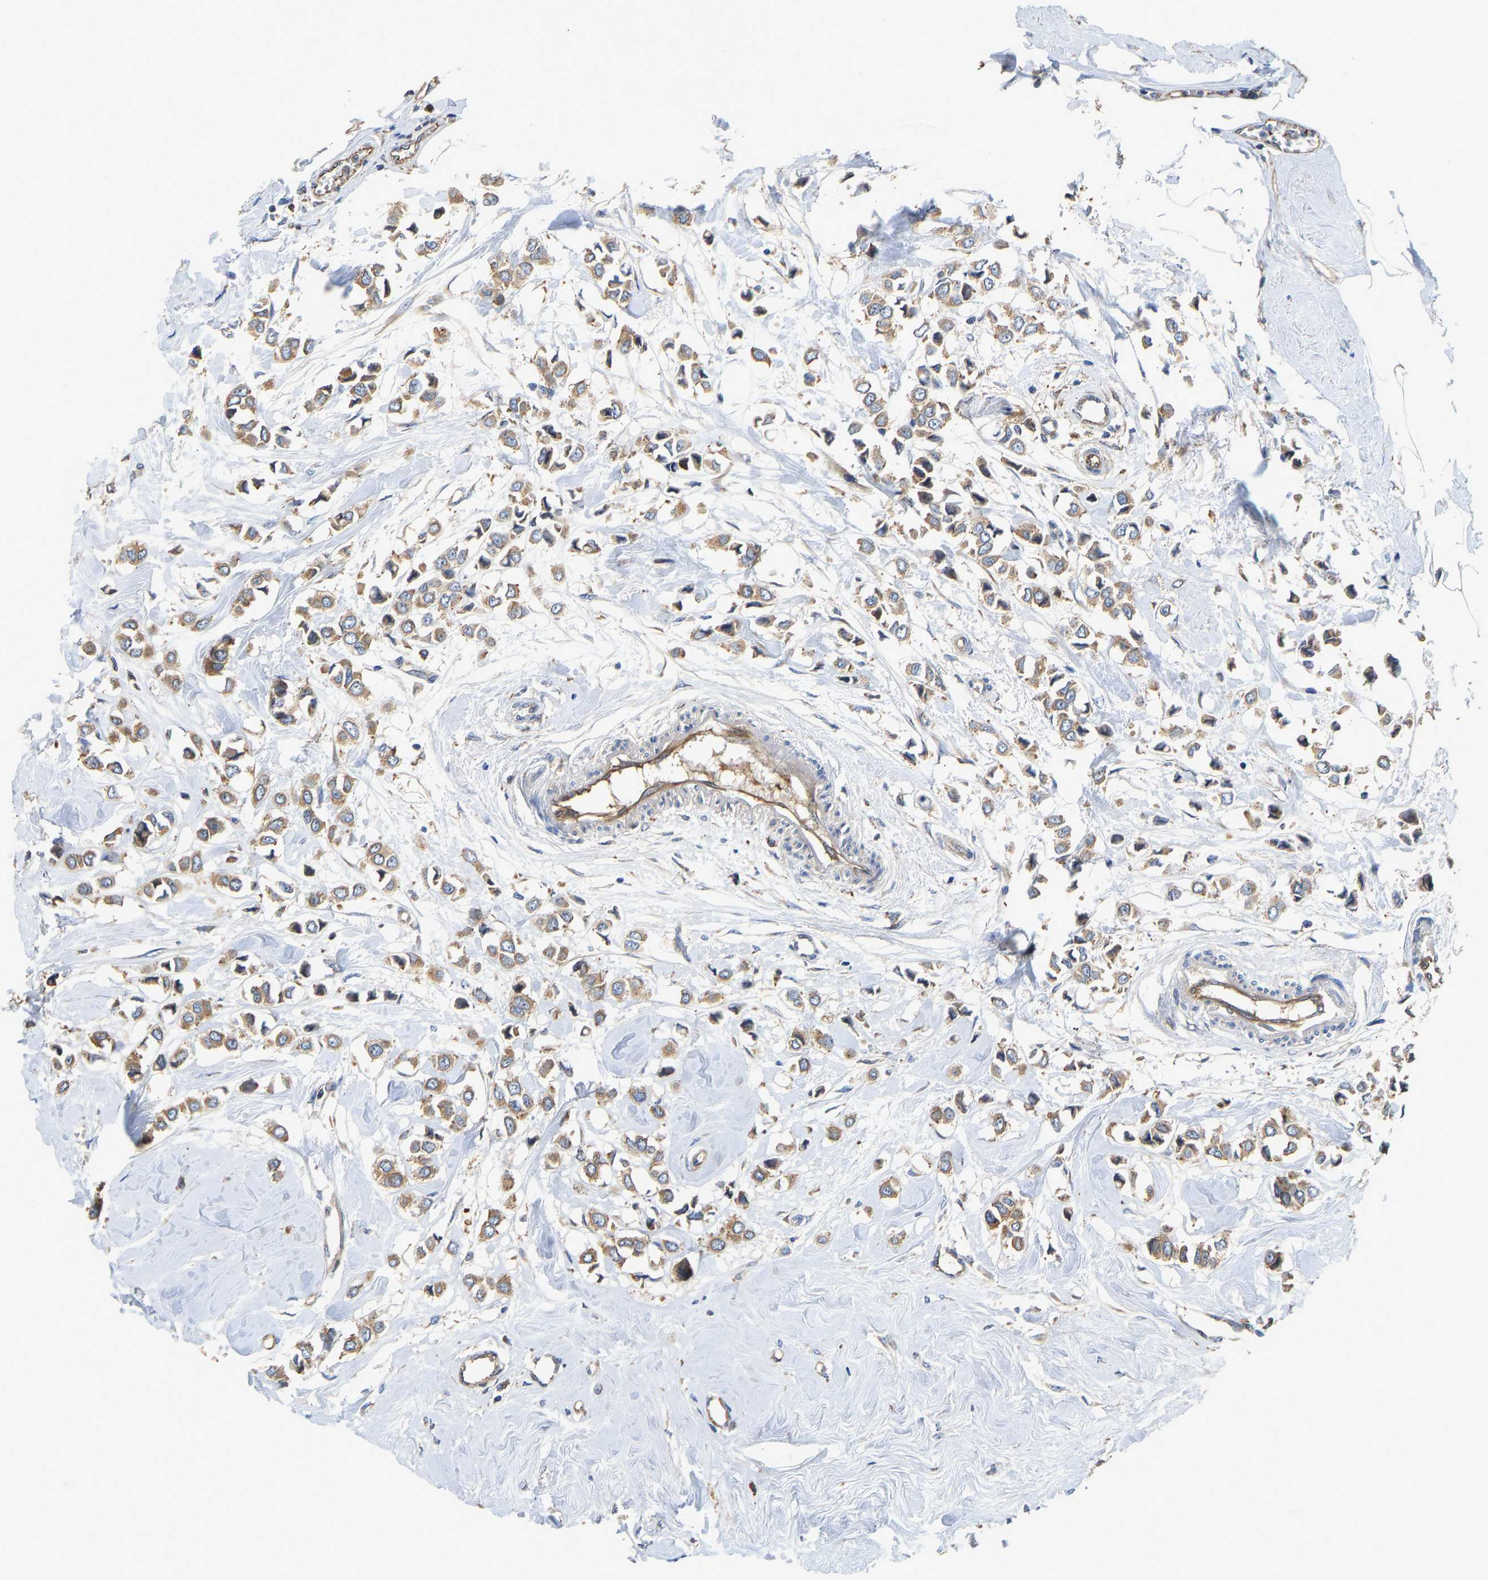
{"staining": {"intensity": "moderate", "quantity": ">75%", "location": "cytoplasmic/membranous"}, "tissue": "breast cancer", "cell_type": "Tumor cells", "image_type": "cancer", "snomed": [{"axis": "morphology", "description": "Lobular carcinoma"}, {"axis": "topography", "description": "Breast"}], "caption": "This image displays breast cancer stained with immunohistochemistry to label a protein in brown. The cytoplasmic/membranous of tumor cells show moderate positivity for the protein. Nuclei are counter-stained blue.", "gene": "FLNB", "patient": {"sex": "female", "age": 51}}